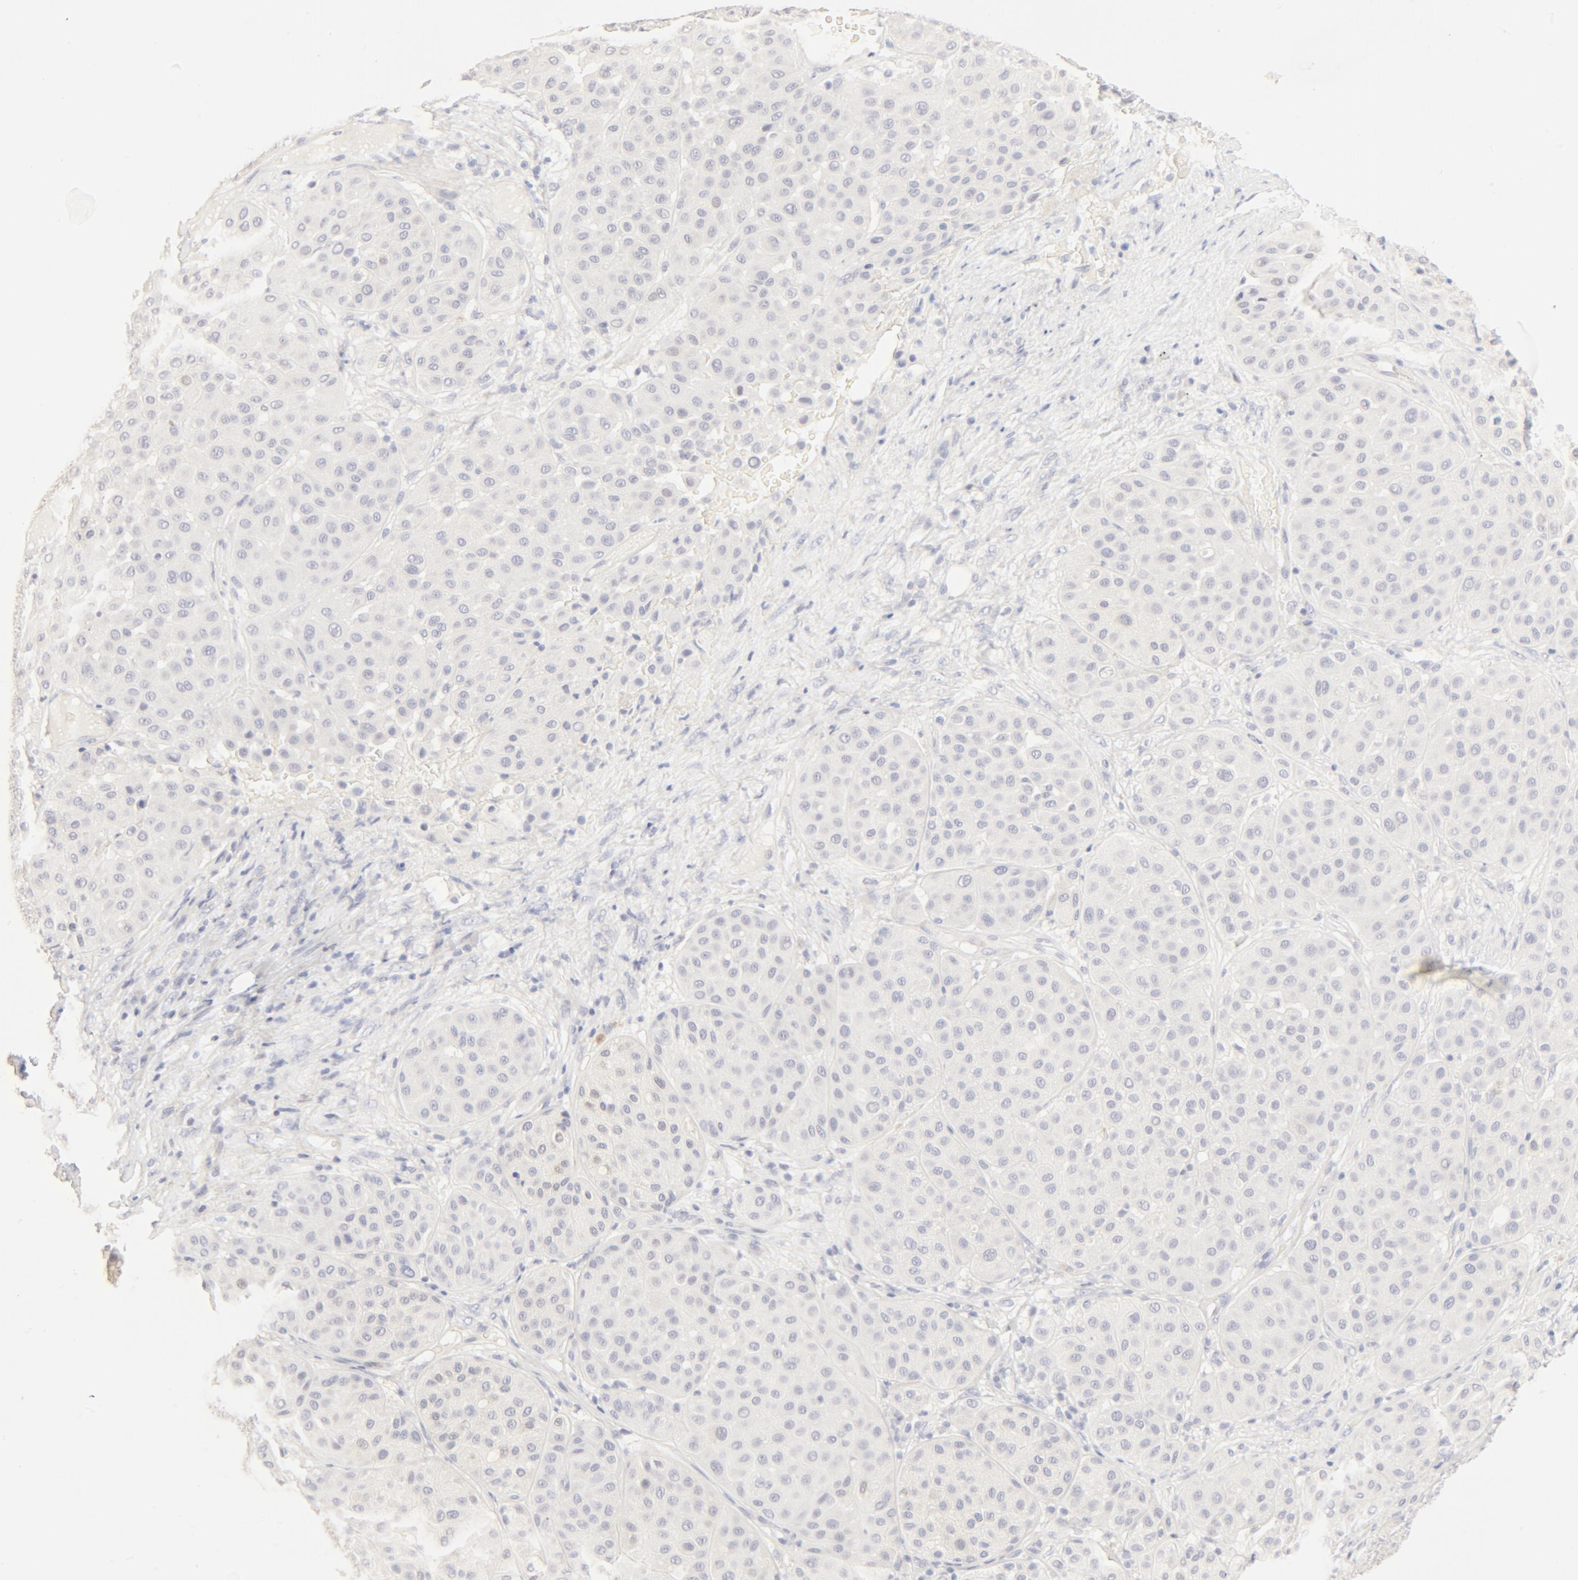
{"staining": {"intensity": "negative", "quantity": "none", "location": "none"}, "tissue": "melanoma", "cell_type": "Tumor cells", "image_type": "cancer", "snomed": [{"axis": "morphology", "description": "Normal tissue, NOS"}, {"axis": "morphology", "description": "Malignant melanoma, Metastatic site"}, {"axis": "topography", "description": "Skin"}], "caption": "IHC photomicrograph of human malignant melanoma (metastatic site) stained for a protein (brown), which demonstrates no expression in tumor cells.", "gene": "FCGBP", "patient": {"sex": "male", "age": 41}}